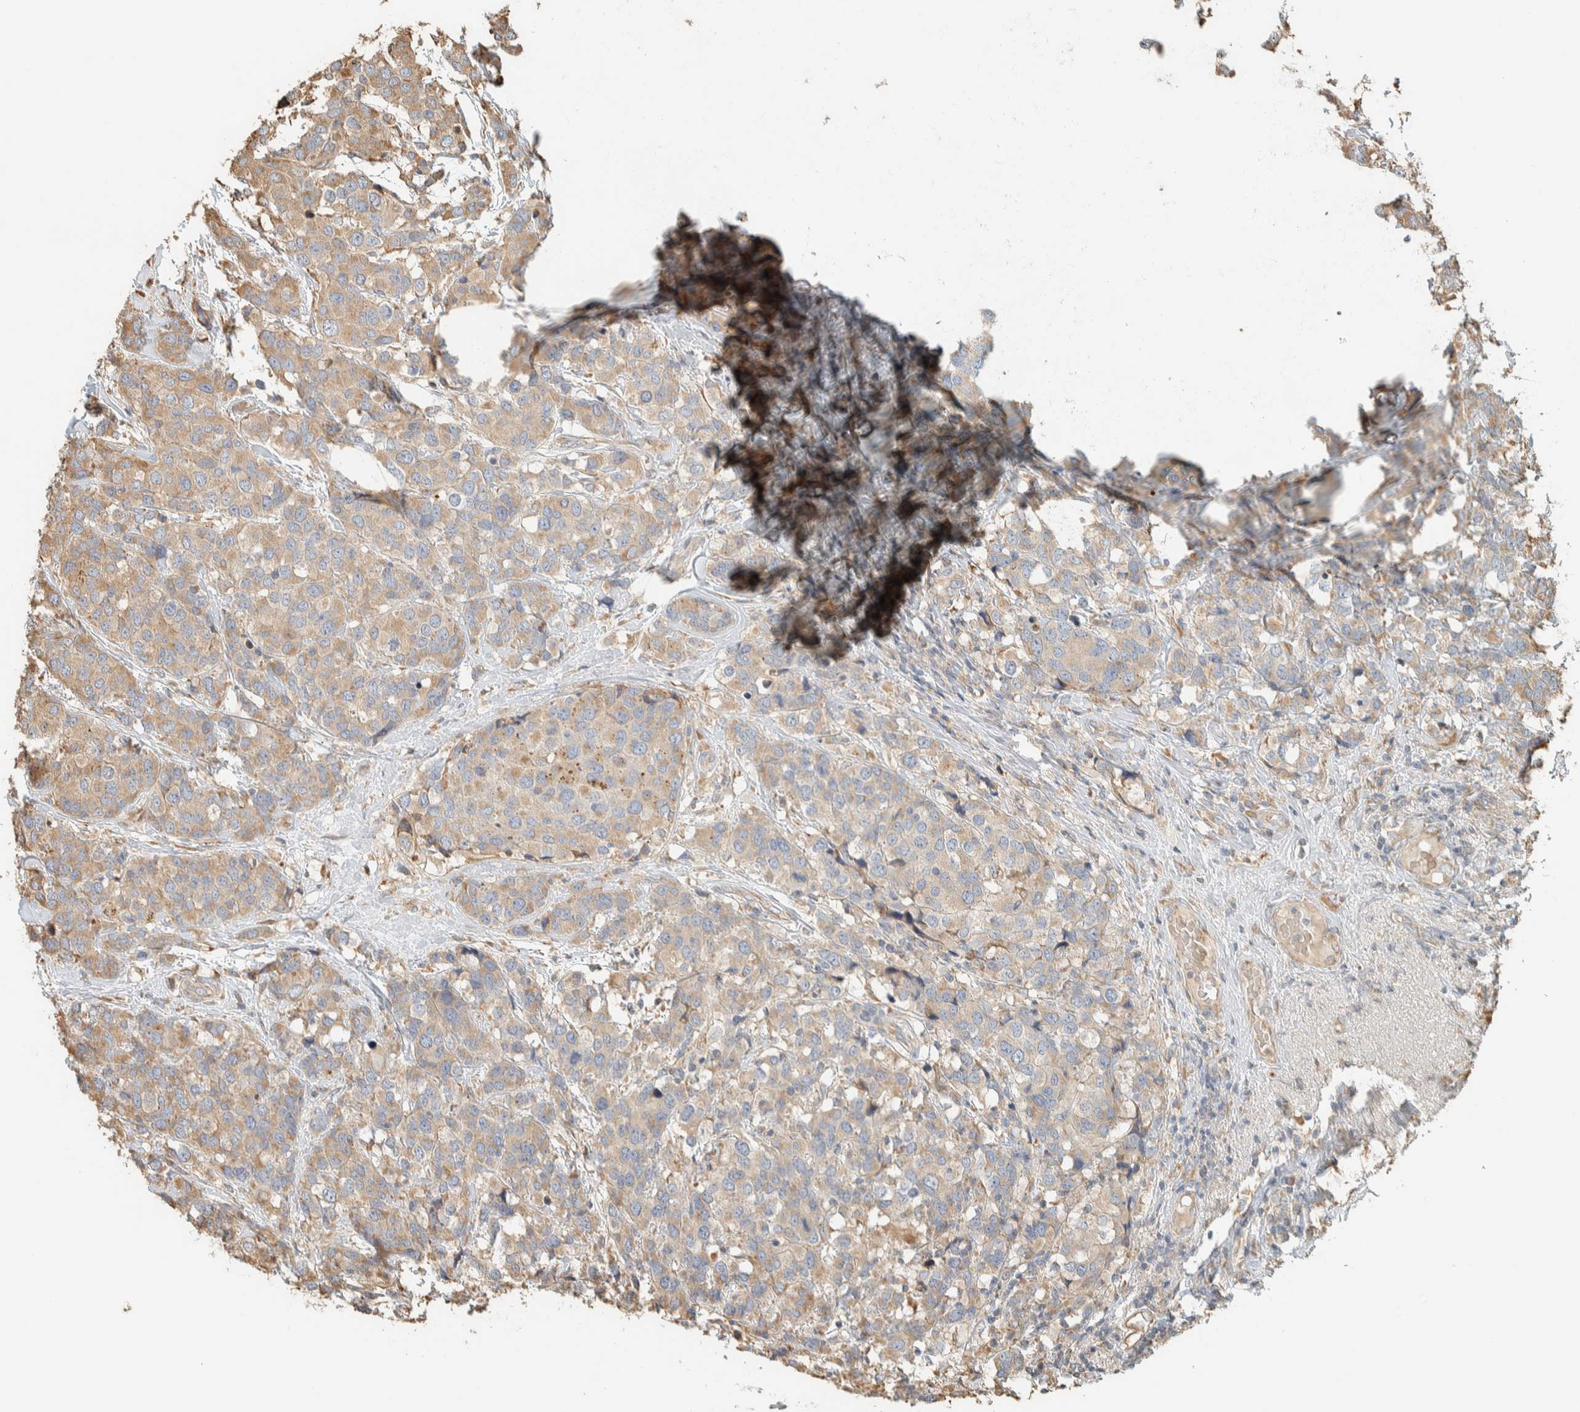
{"staining": {"intensity": "weak", "quantity": ">75%", "location": "cytoplasmic/membranous"}, "tissue": "breast cancer", "cell_type": "Tumor cells", "image_type": "cancer", "snomed": [{"axis": "morphology", "description": "Lobular carcinoma"}, {"axis": "topography", "description": "Breast"}], "caption": "Immunohistochemical staining of breast lobular carcinoma displays low levels of weak cytoplasmic/membranous protein expression in about >75% of tumor cells.", "gene": "RAB11FIP1", "patient": {"sex": "female", "age": 59}}